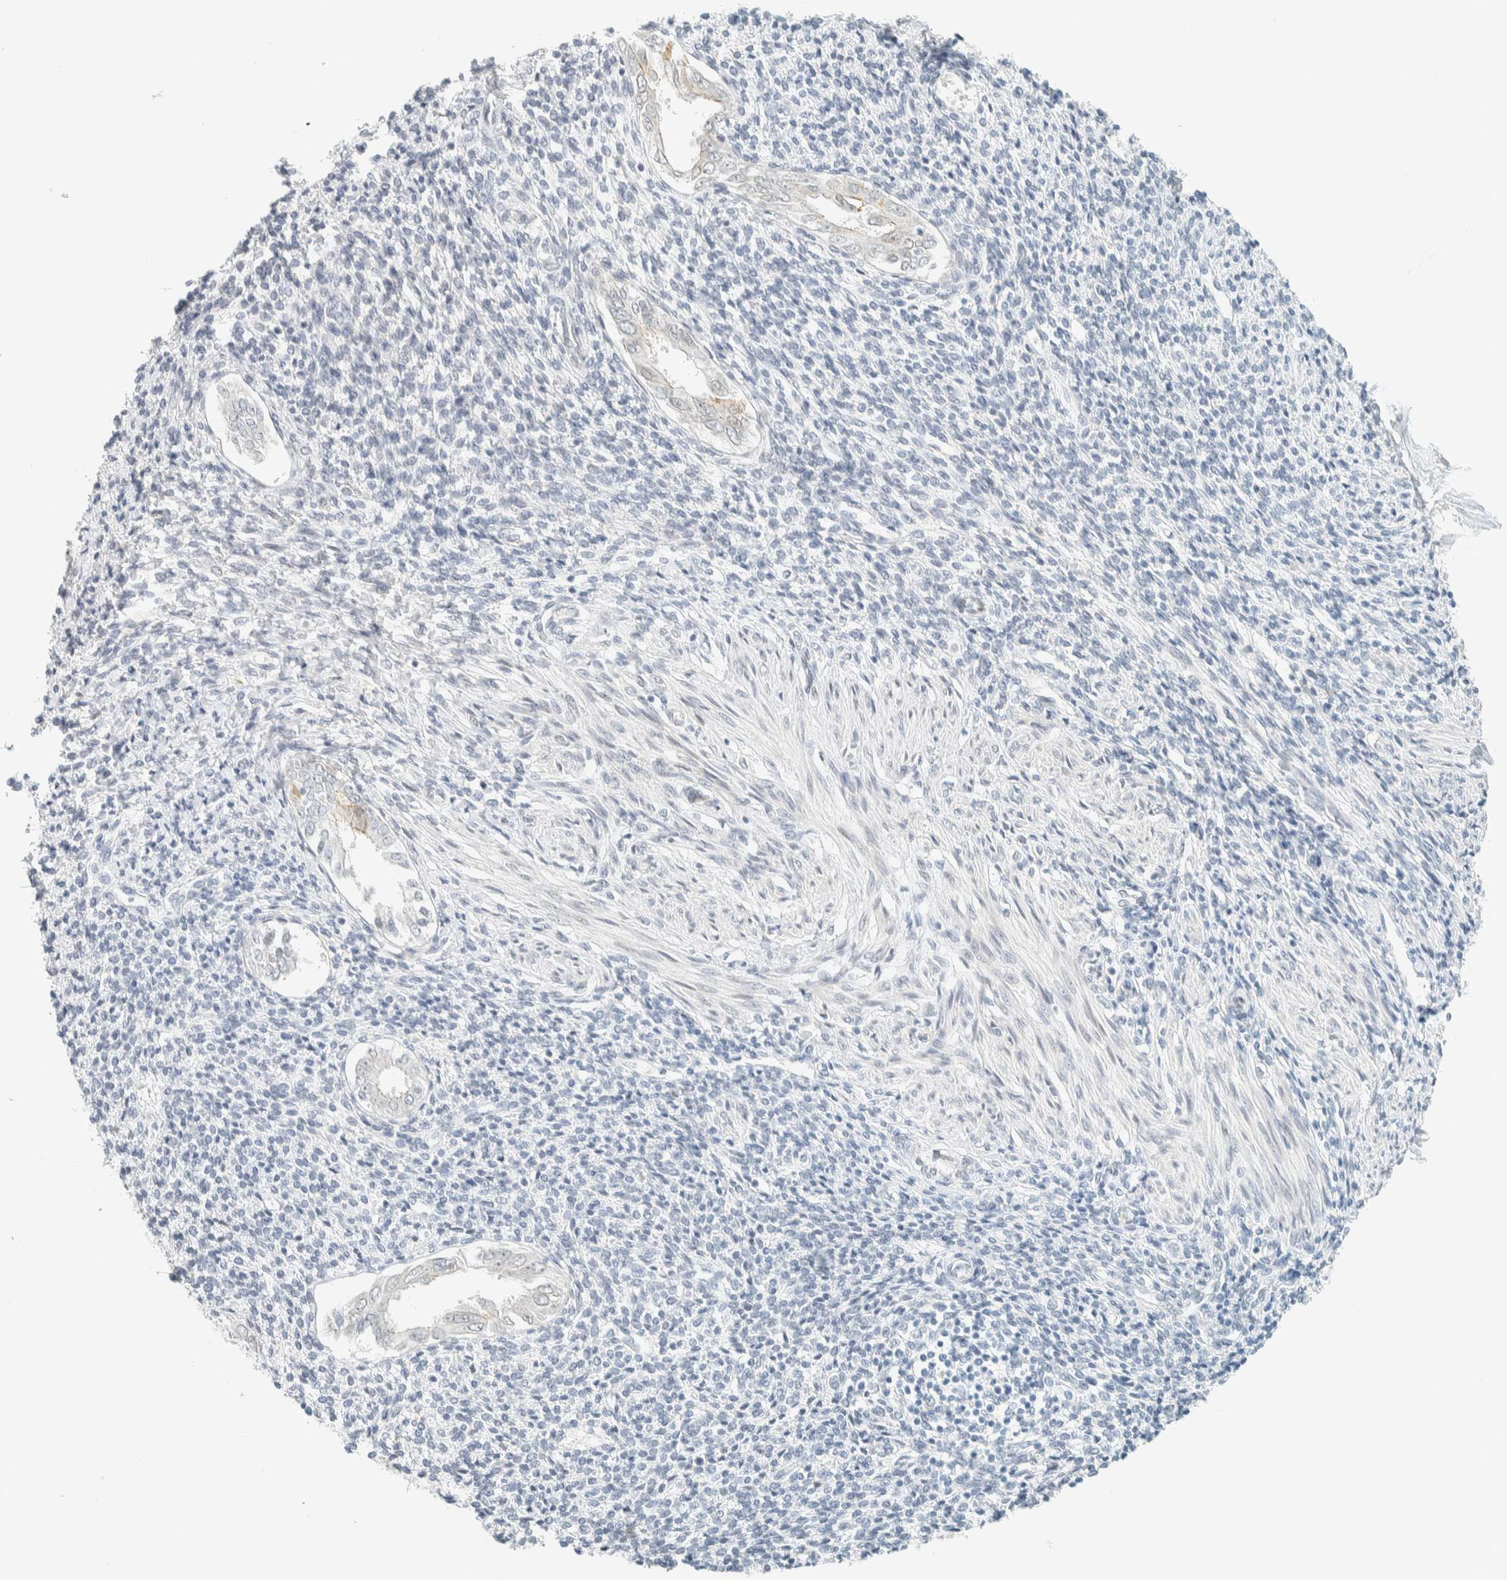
{"staining": {"intensity": "negative", "quantity": "none", "location": "none"}, "tissue": "endometrium", "cell_type": "Cells in endometrial stroma", "image_type": "normal", "snomed": [{"axis": "morphology", "description": "Normal tissue, NOS"}, {"axis": "topography", "description": "Endometrium"}], "caption": "Immunohistochemistry image of normal endometrium stained for a protein (brown), which demonstrates no staining in cells in endometrial stroma. Nuclei are stained in blue.", "gene": "C1QTNF12", "patient": {"sex": "female", "age": 66}}